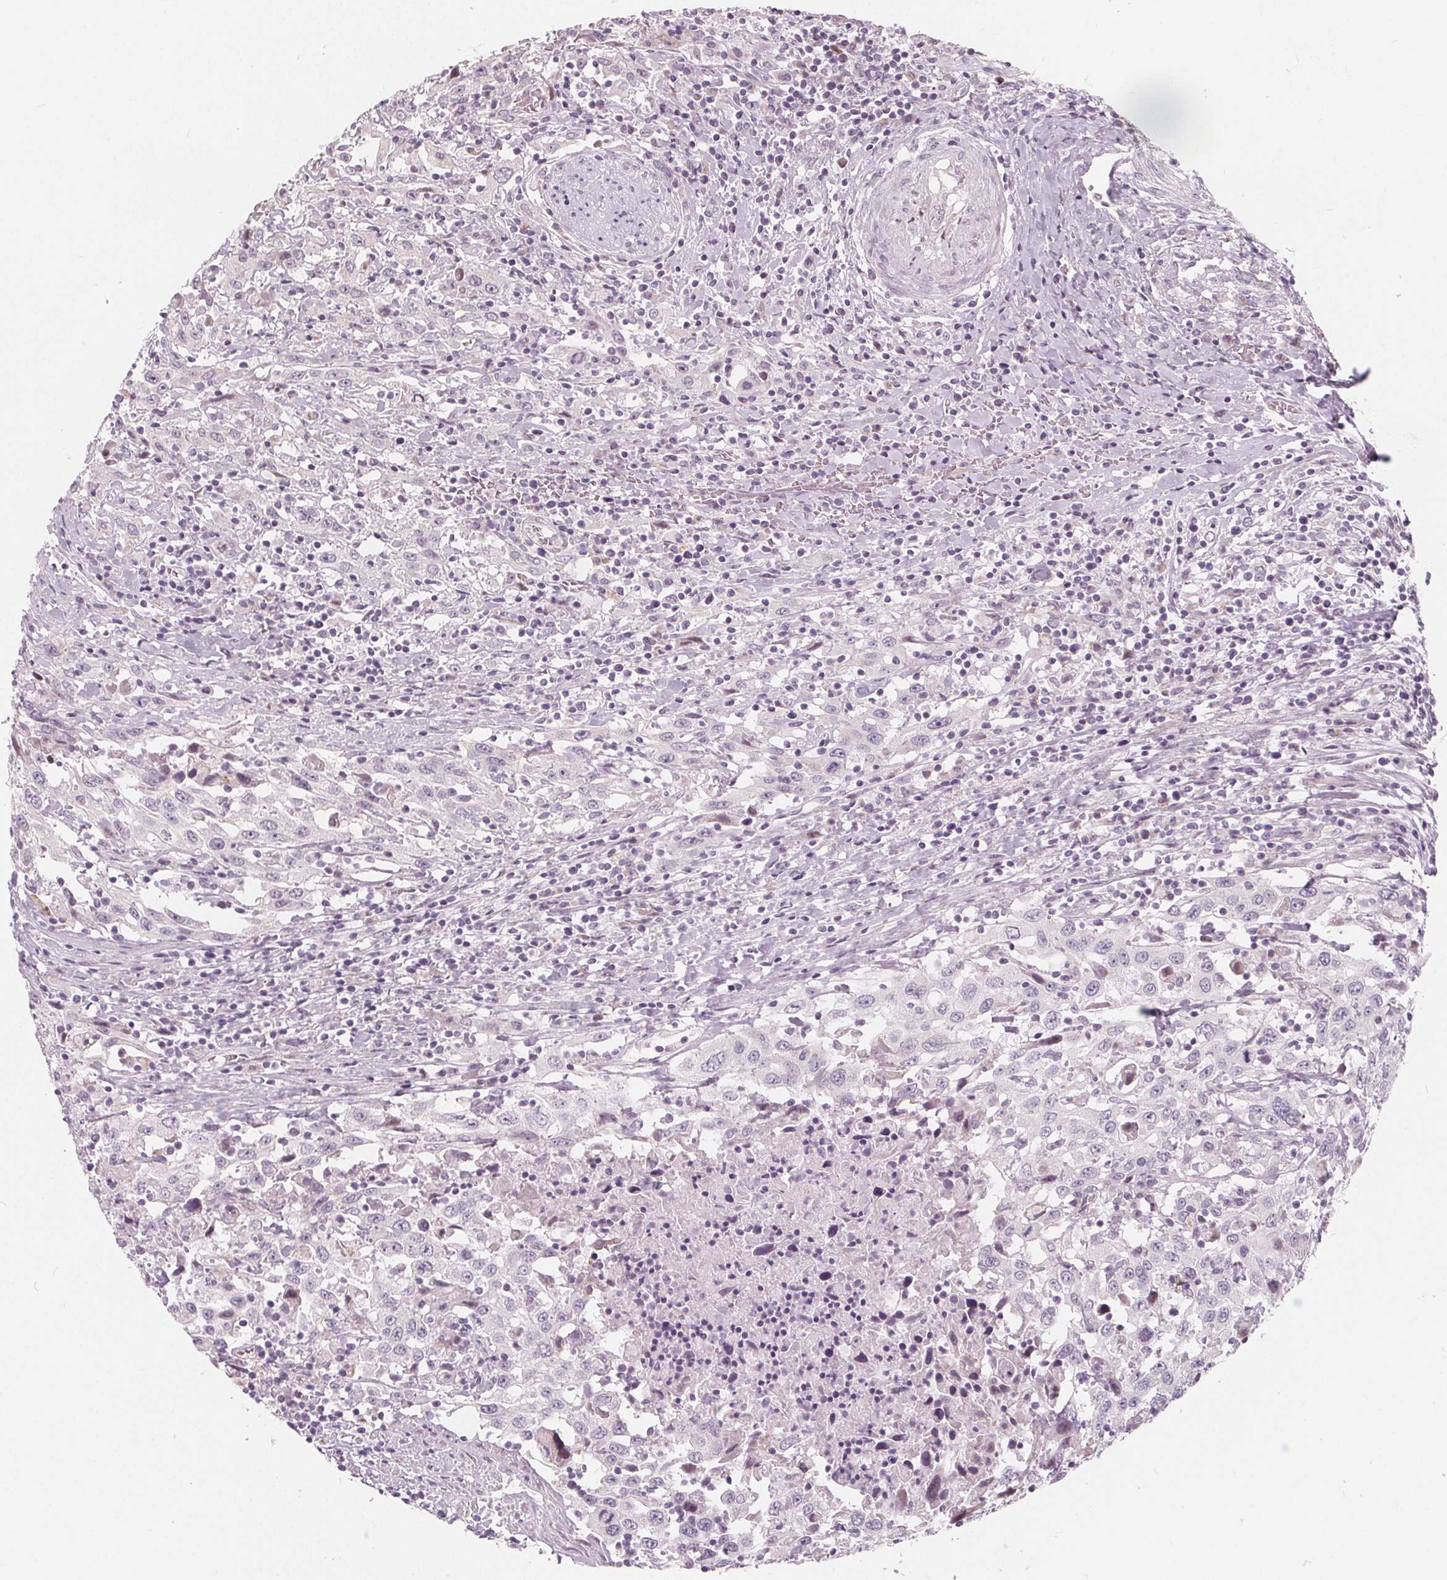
{"staining": {"intensity": "negative", "quantity": "none", "location": "none"}, "tissue": "urothelial cancer", "cell_type": "Tumor cells", "image_type": "cancer", "snomed": [{"axis": "morphology", "description": "Urothelial carcinoma, High grade"}, {"axis": "topography", "description": "Urinary bladder"}], "caption": "Tumor cells show no significant protein staining in urothelial cancer.", "gene": "NUP210L", "patient": {"sex": "male", "age": 61}}